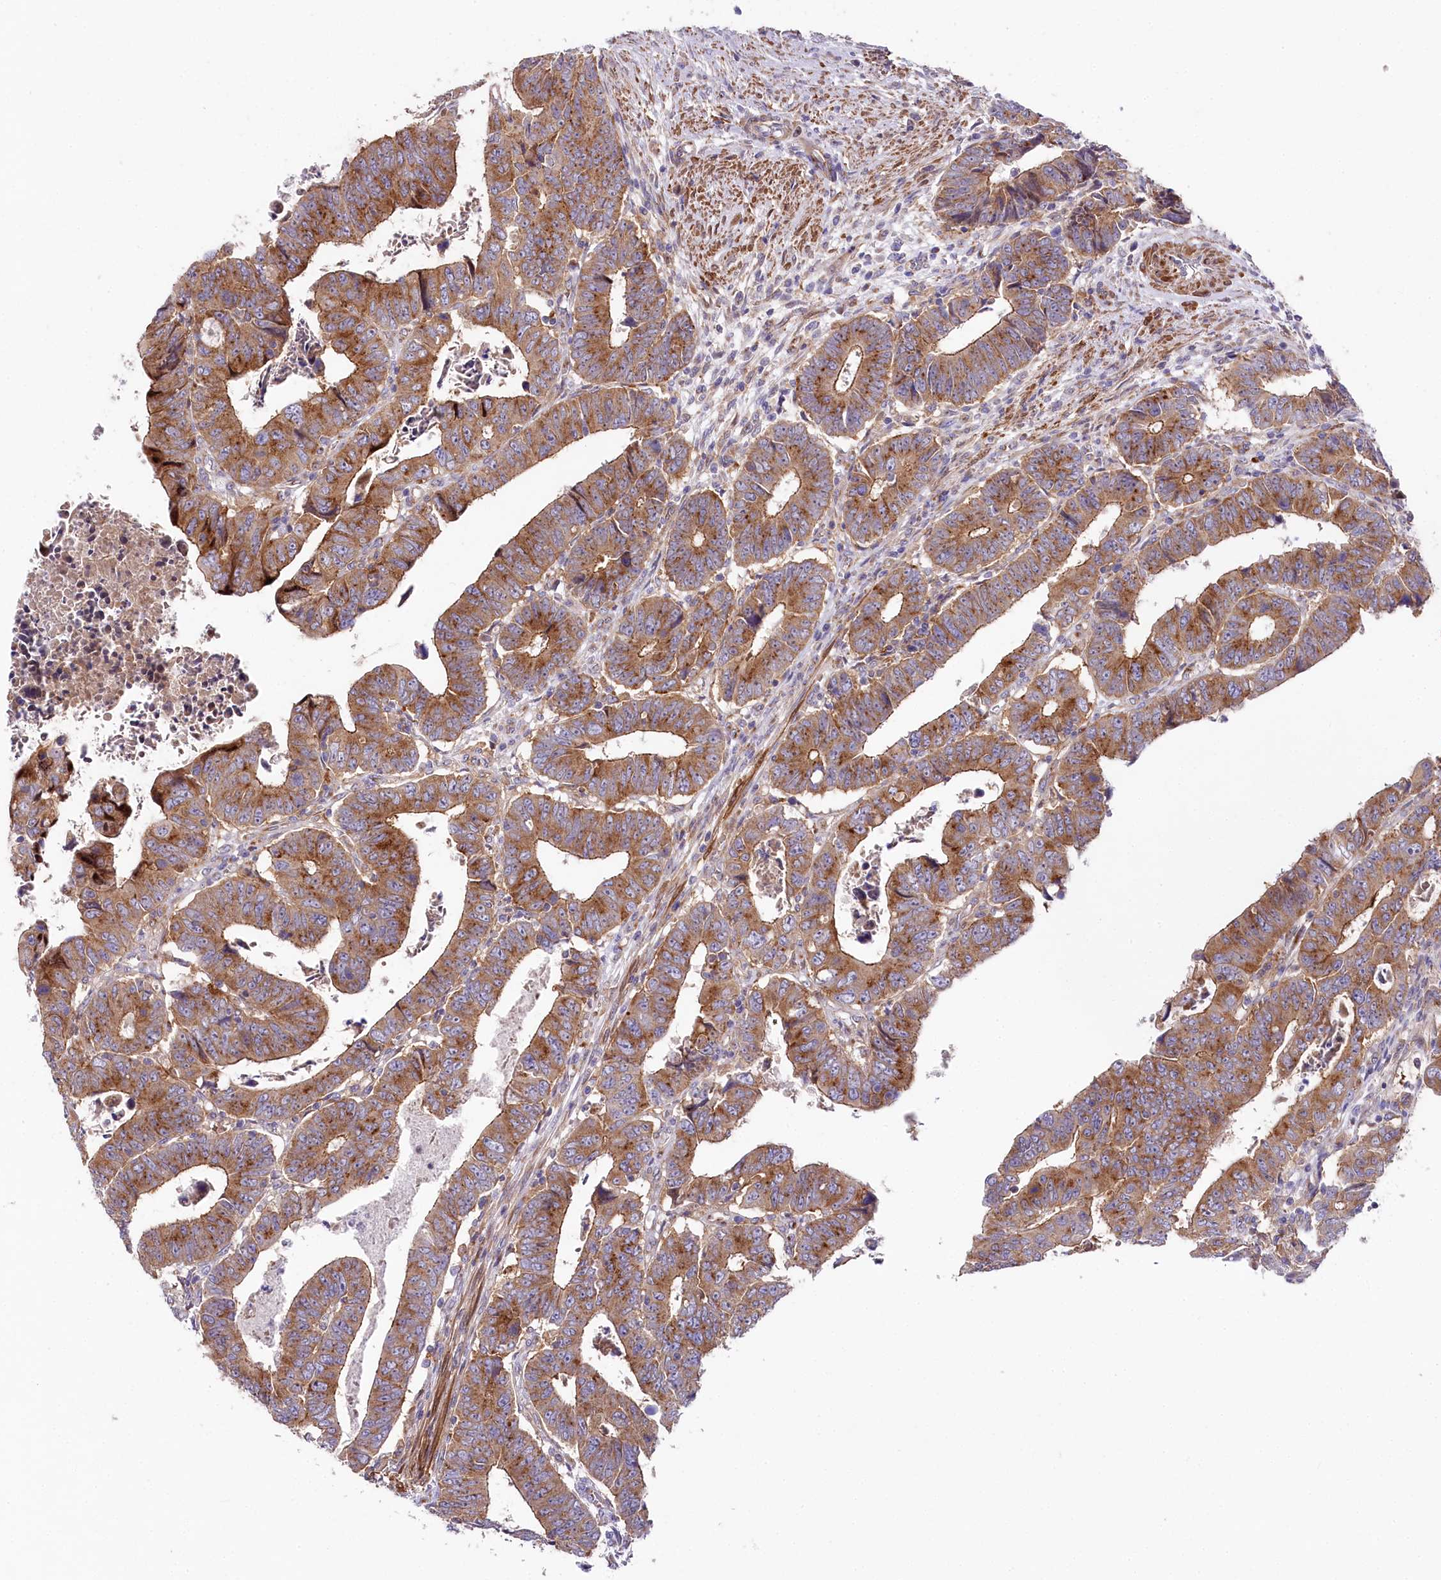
{"staining": {"intensity": "moderate", "quantity": ">75%", "location": "cytoplasmic/membranous"}, "tissue": "colorectal cancer", "cell_type": "Tumor cells", "image_type": "cancer", "snomed": [{"axis": "morphology", "description": "Normal tissue, NOS"}, {"axis": "morphology", "description": "Adenocarcinoma, NOS"}, {"axis": "topography", "description": "Rectum"}], "caption": "A brown stain shows moderate cytoplasmic/membranous positivity of a protein in colorectal cancer tumor cells. The staining was performed using DAB (3,3'-diaminobenzidine), with brown indicating positive protein expression. Nuclei are stained blue with hematoxylin.", "gene": "STX6", "patient": {"sex": "female", "age": 65}}